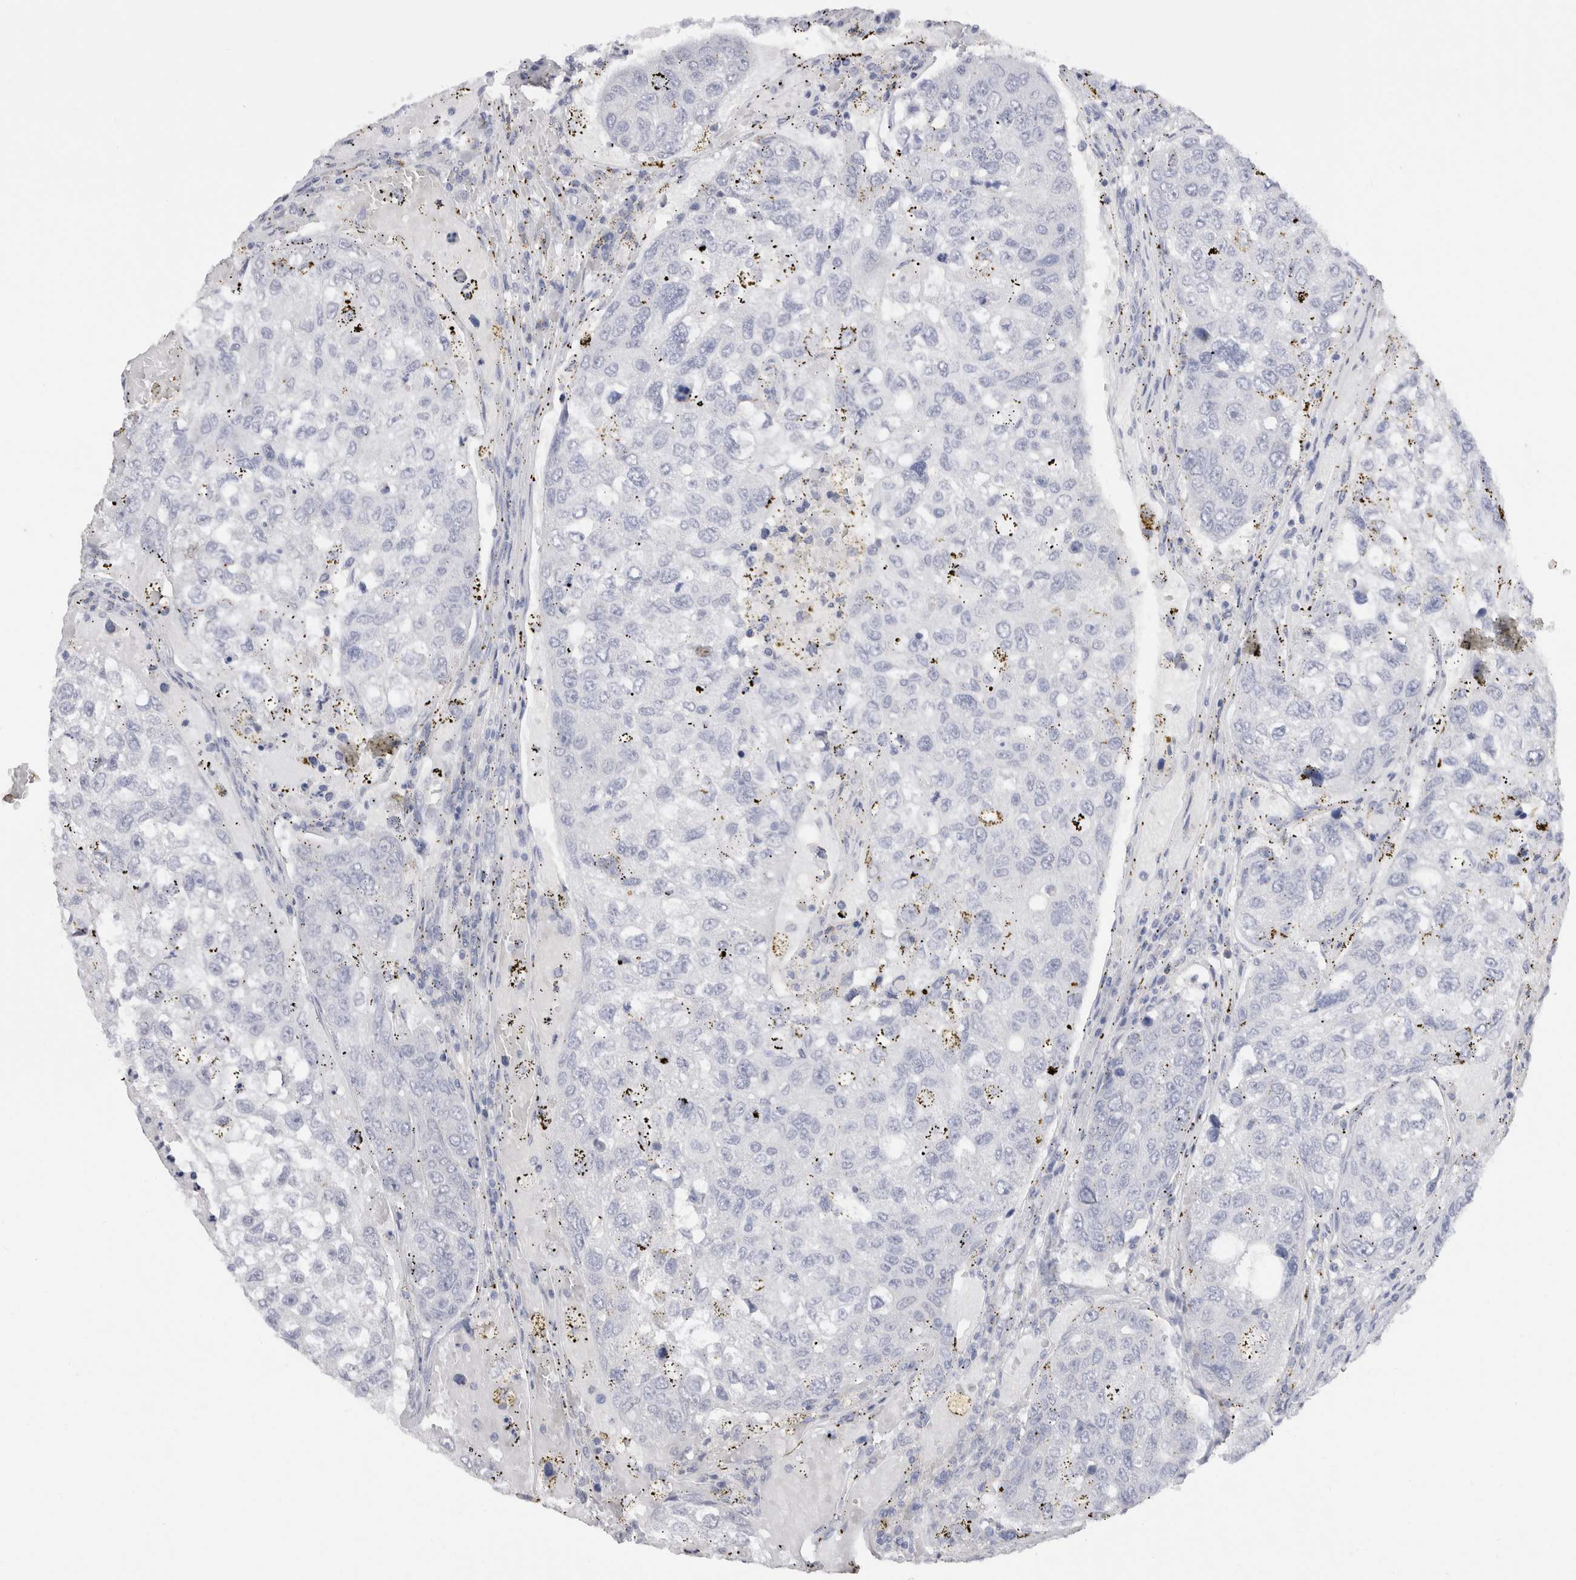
{"staining": {"intensity": "negative", "quantity": "none", "location": "none"}, "tissue": "urothelial cancer", "cell_type": "Tumor cells", "image_type": "cancer", "snomed": [{"axis": "morphology", "description": "Urothelial carcinoma, High grade"}, {"axis": "topography", "description": "Lymph node"}, {"axis": "topography", "description": "Urinary bladder"}], "caption": "There is no significant positivity in tumor cells of urothelial cancer.", "gene": "C9orf50", "patient": {"sex": "male", "age": 51}}